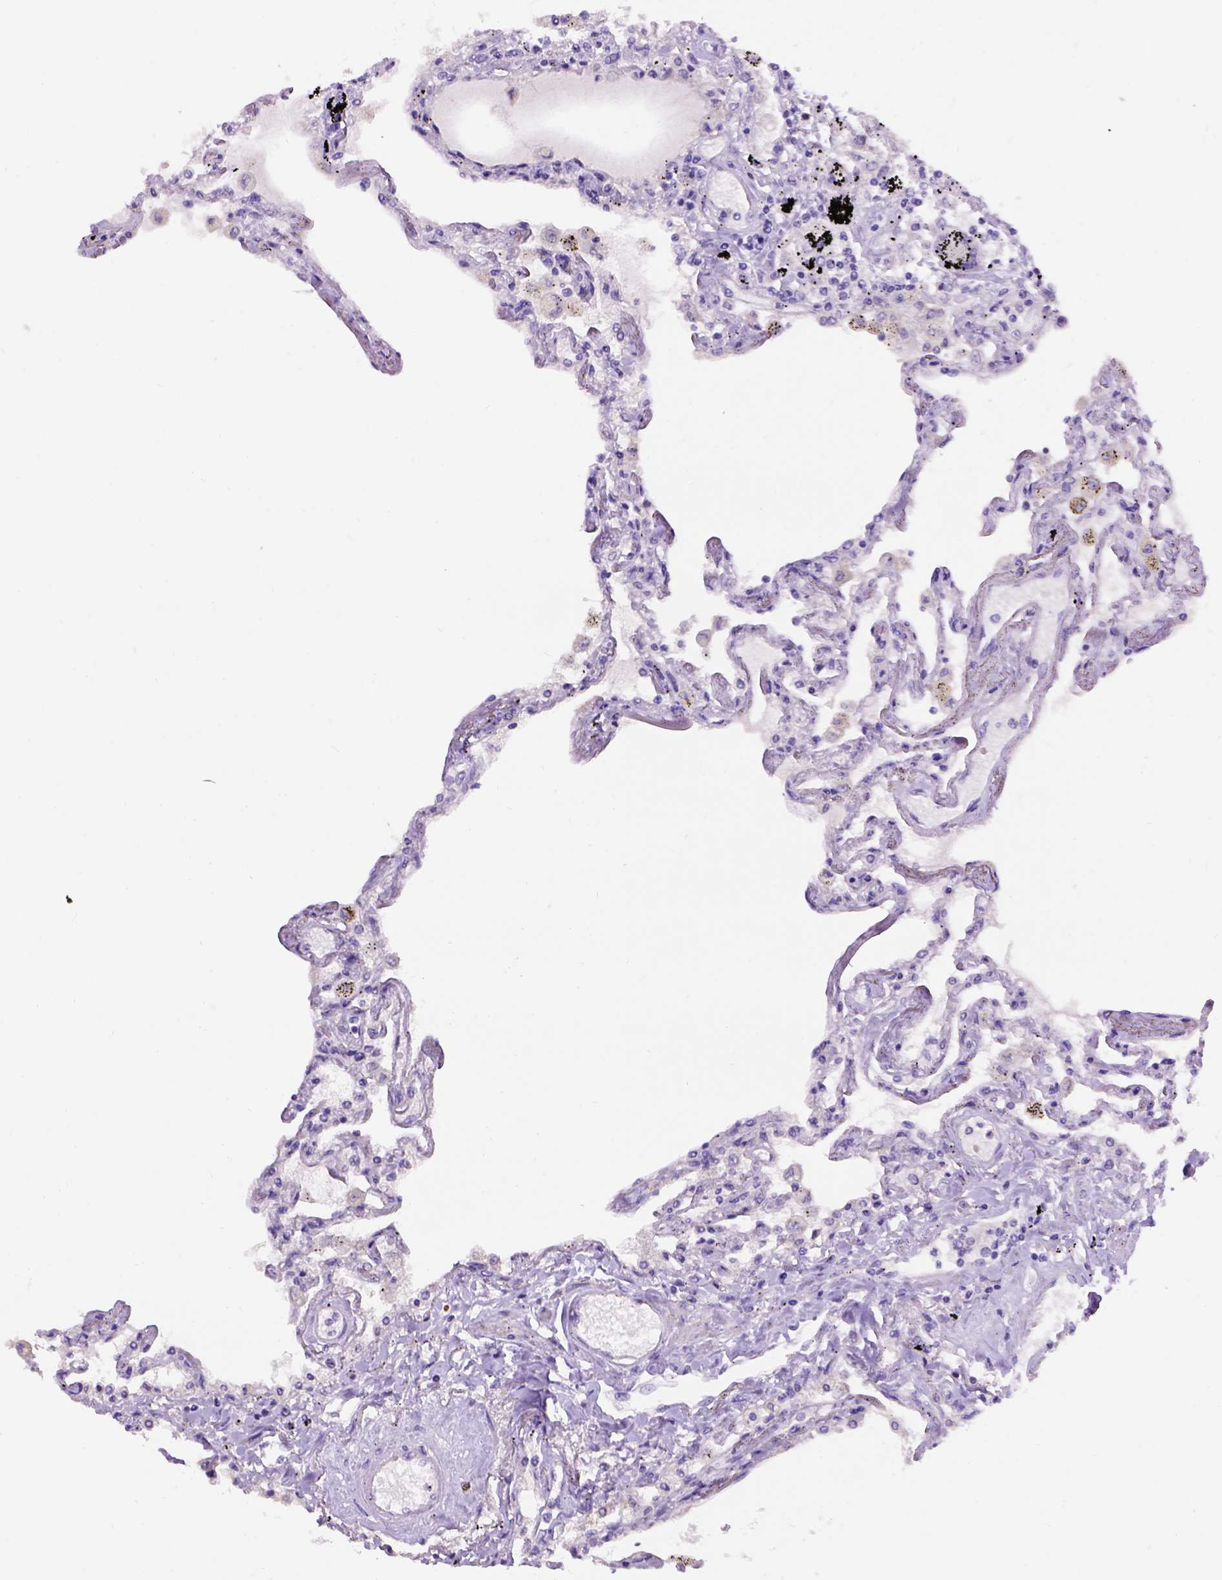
{"staining": {"intensity": "negative", "quantity": "none", "location": "none"}, "tissue": "lung", "cell_type": "Alveolar cells", "image_type": "normal", "snomed": [{"axis": "morphology", "description": "Normal tissue, NOS"}, {"axis": "morphology", "description": "Adenocarcinoma, NOS"}, {"axis": "topography", "description": "Cartilage tissue"}, {"axis": "topography", "description": "Lung"}], "caption": "Immunohistochemical staining of benign lung shows no significant positivity in alveolar cells.", "gene": "EGFR", "patient": {"sex": "female", "age": 67}}